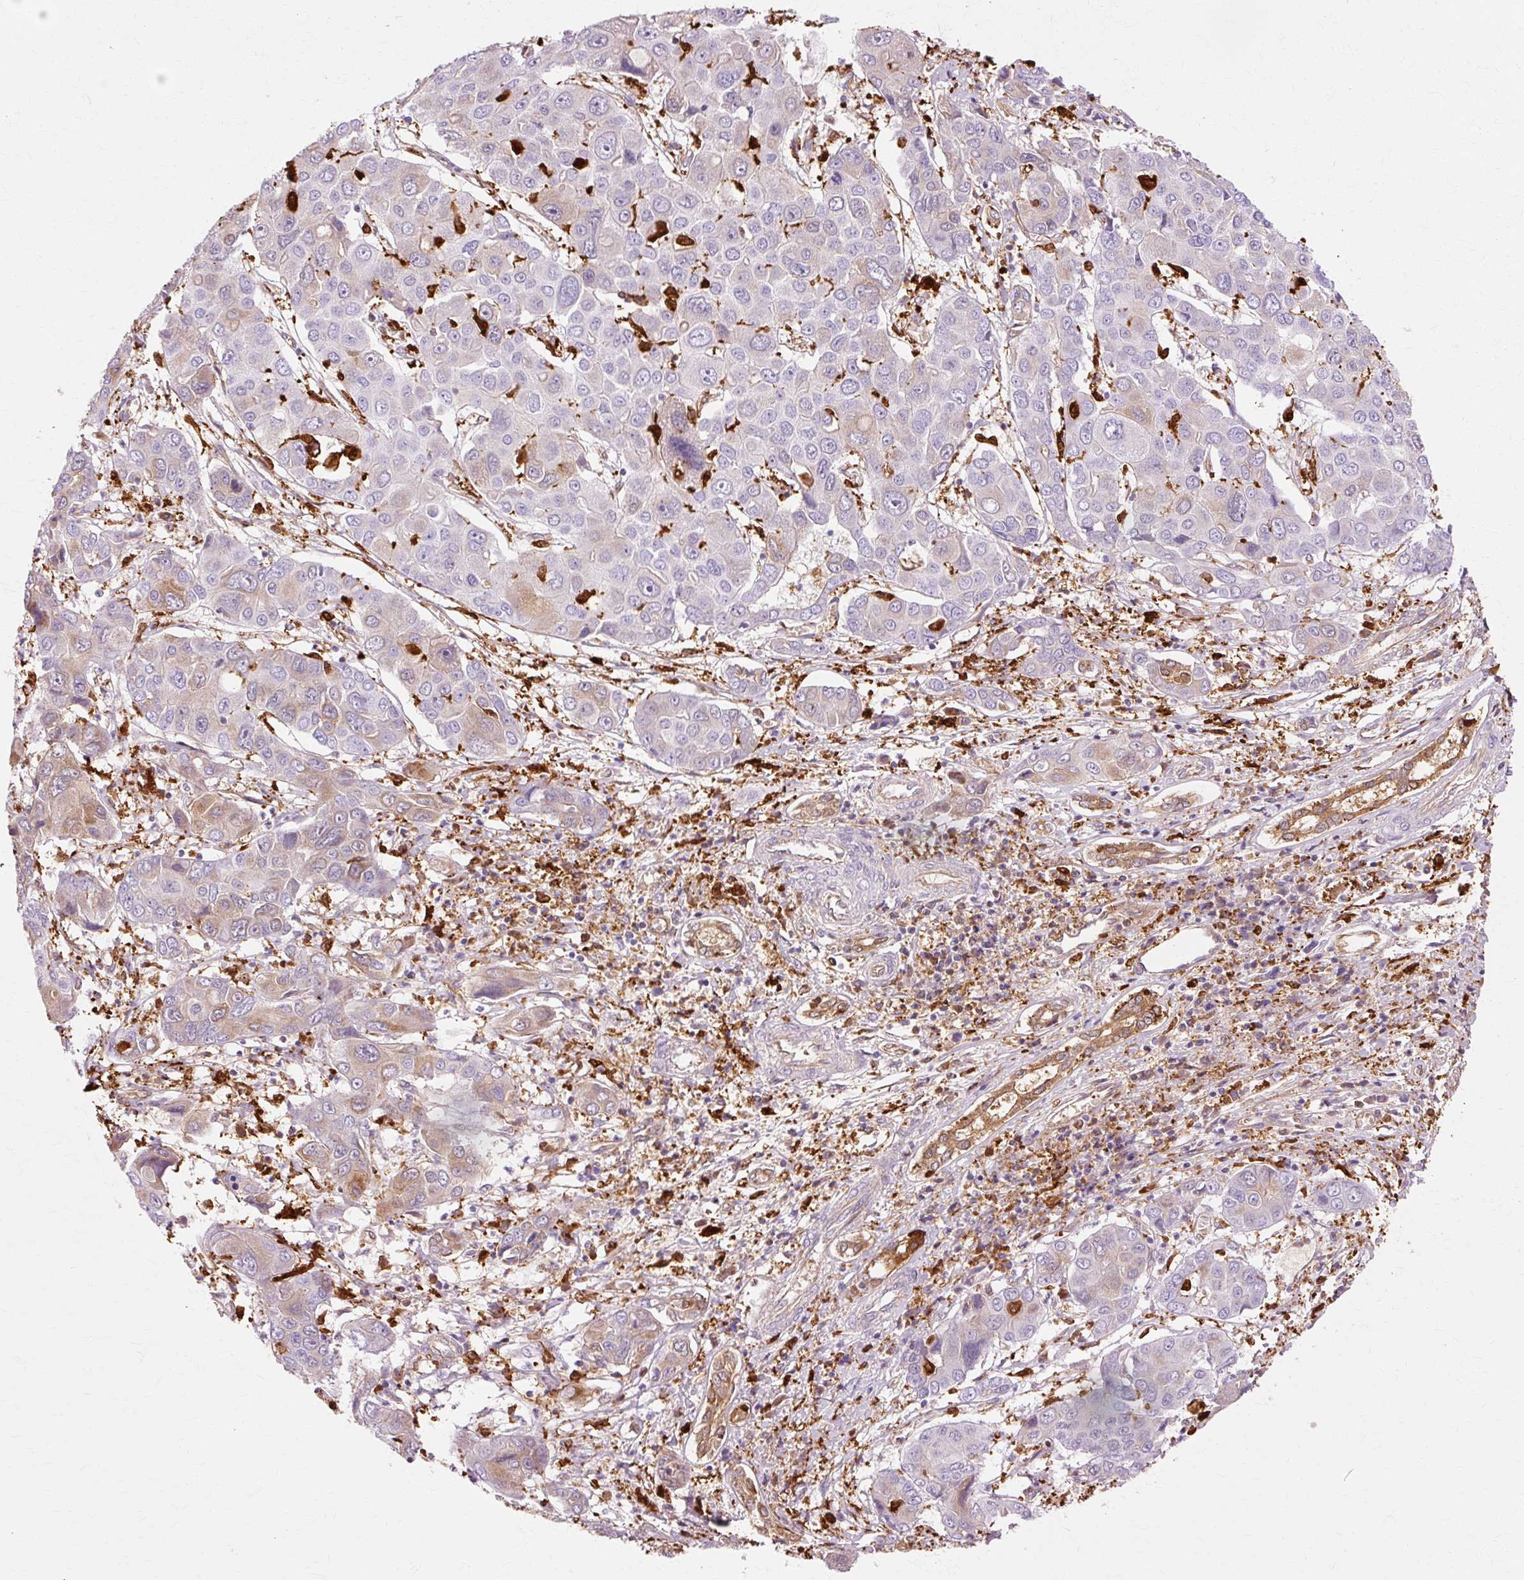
{"staining": {"intensity": "weak", "quantity": "<25%", "location": "cytoplasmic/membranous"}, "tissue": "liver cancer", "cell_type": "Tumor cells", "image_type": "cancer", "snomed": [{"axis": "morphology", "description": "Cholangiocarcinoma"}, {"axis": "topography", "description": "Liver"}], "caption": "An immunohistochemistry image of liver cancer (cholangiocarcinoma) is shown. There is no staining in tumor cells of liver cancer (cholangiocarcinoma).", "gene": "GPX1", "patient": {"sex": "male", "age": 67}}